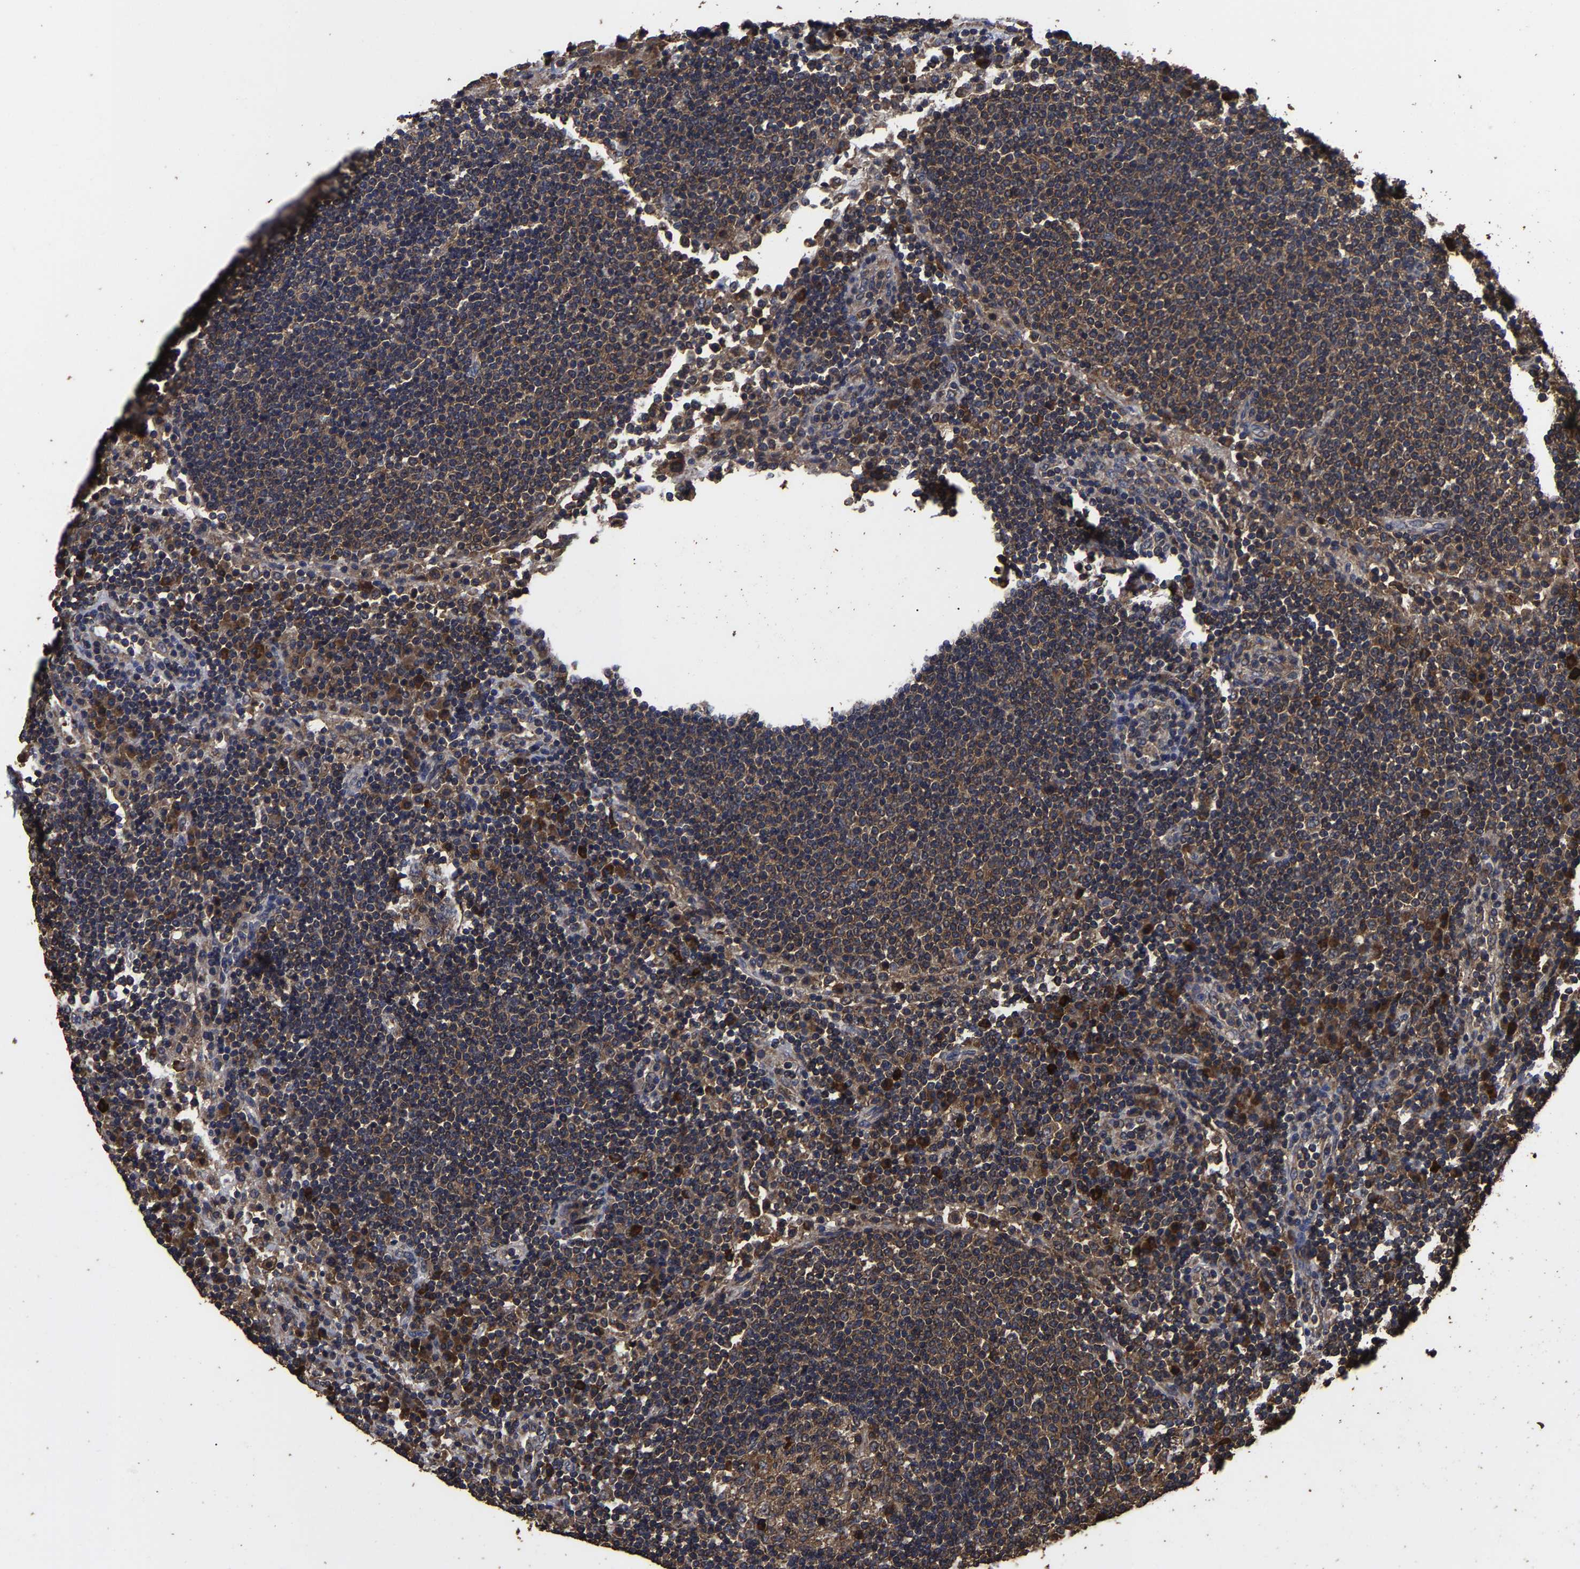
{"staining": {"intensity": "moderate", "quantity": ">75%", "location": "cytoplasmic/membranous"}, "tissue": "lymph node", "cell_type": "Germinal center cells", "image_type": "normal", "snomed": [{"axis": "morphology", "description": "Normal tissue, NOS"}, {"axis": "topography", "description": "Lymph node"}], "caption": "DAB (3,3'-diaminobenzidine) immunohistochemical staining of normal lymph node shows moderate cytoplasmic/membranous protein expression in approximately >75% of germinal center cells.", "gene": "ITCH", "patient": {"sex": "female", "age": 53}}